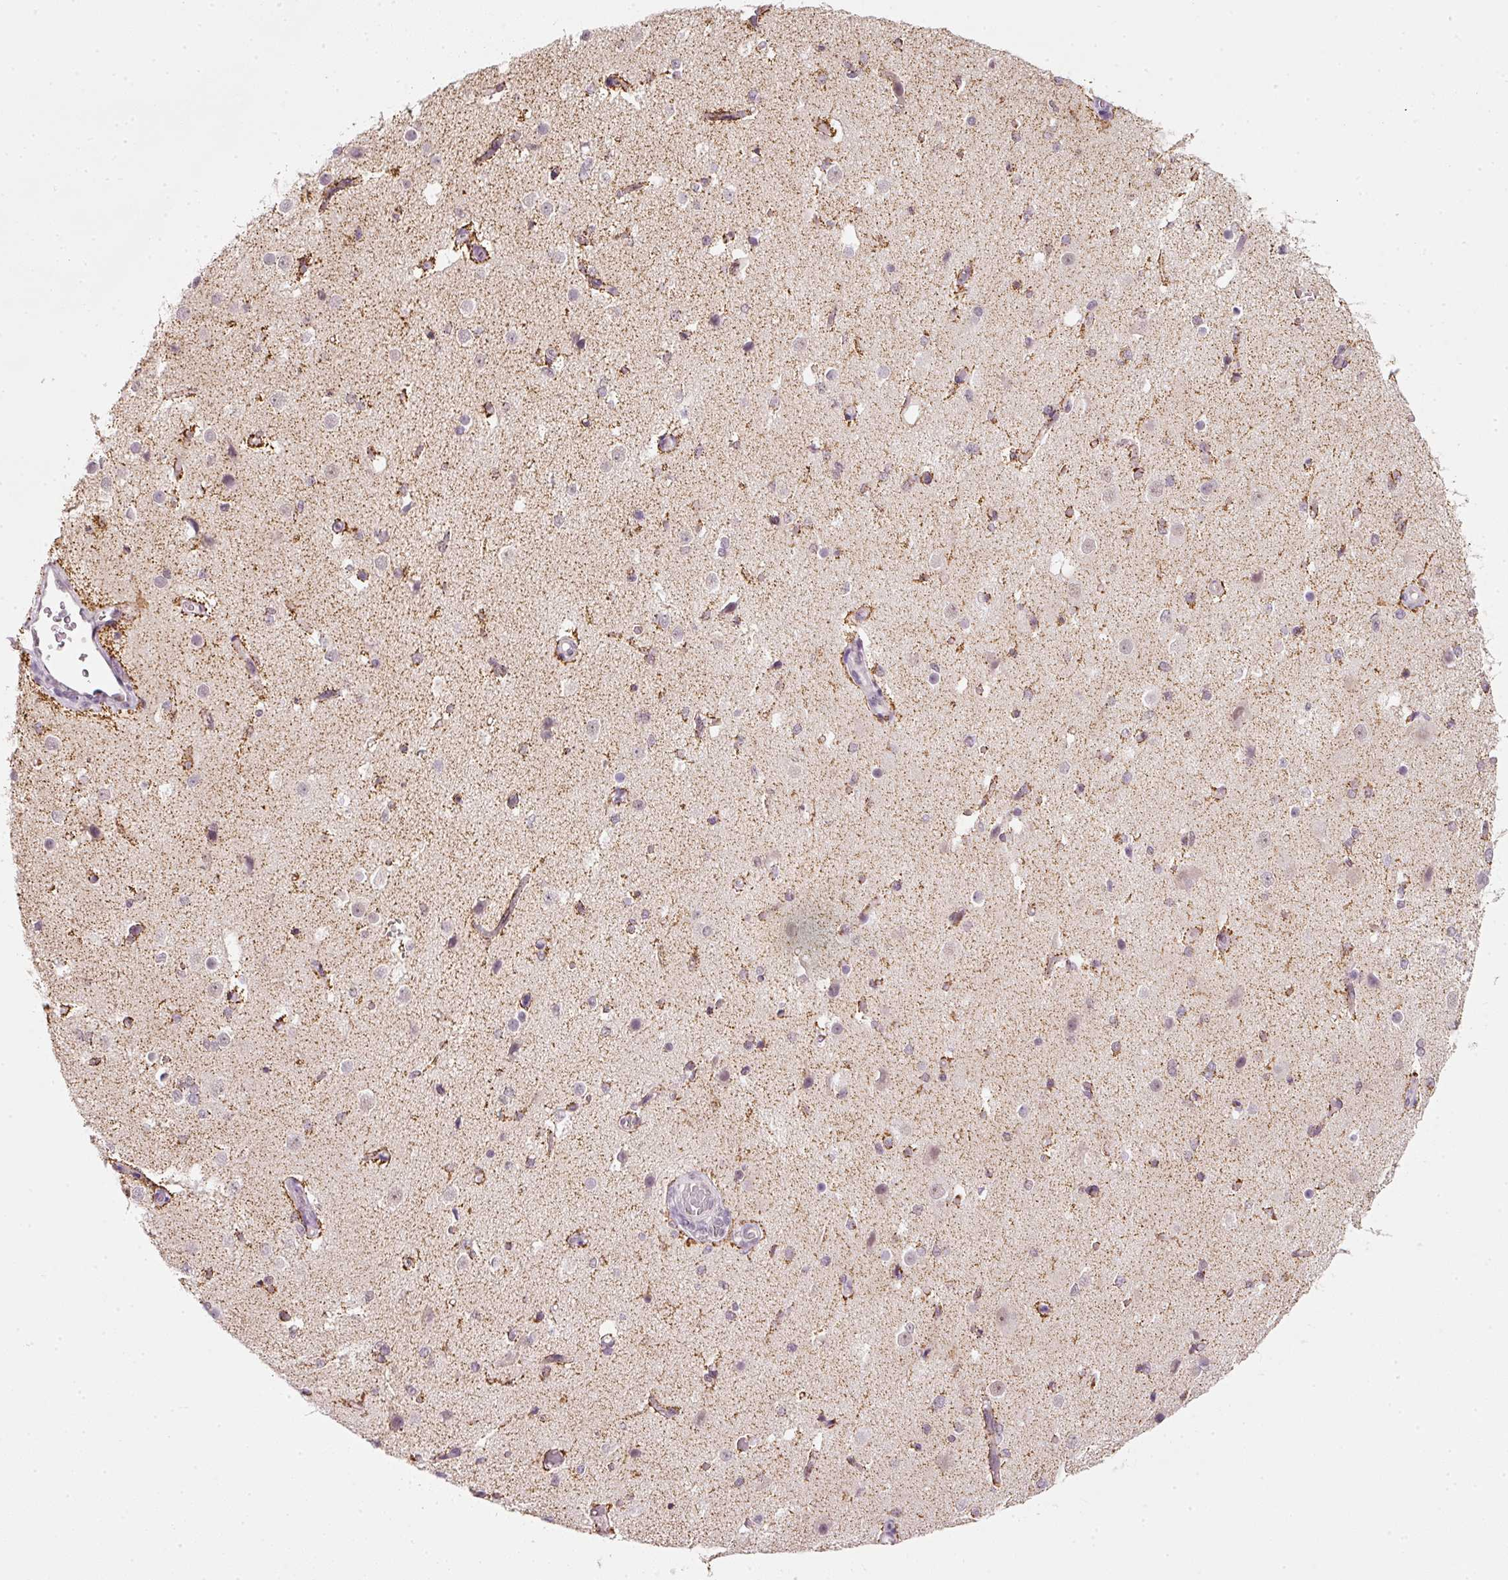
{"staining": {"intensity": "moderate", "quantity": ">75%", "location": "cytoplasmic/membranous"}, "tissue": "cerebral cortex", "cell_type": "Endothelial cells", "image_type": "normal", "snomed": [{"axis": "morphology", "description": "Normal tissue, NOS"}, {"axis": "morphology", "description": "Inflammation, NOS"}, {"axis": "topography", "description": "Cerebral cortex"}], "caption": "Protein staining of normal cerebral cortex shows moderate cytoplasmic/membranous staining in approximately >75% of endothelial cells.", "gene": "FSTL3", "patient": {"sex": "male", "age": 6}}